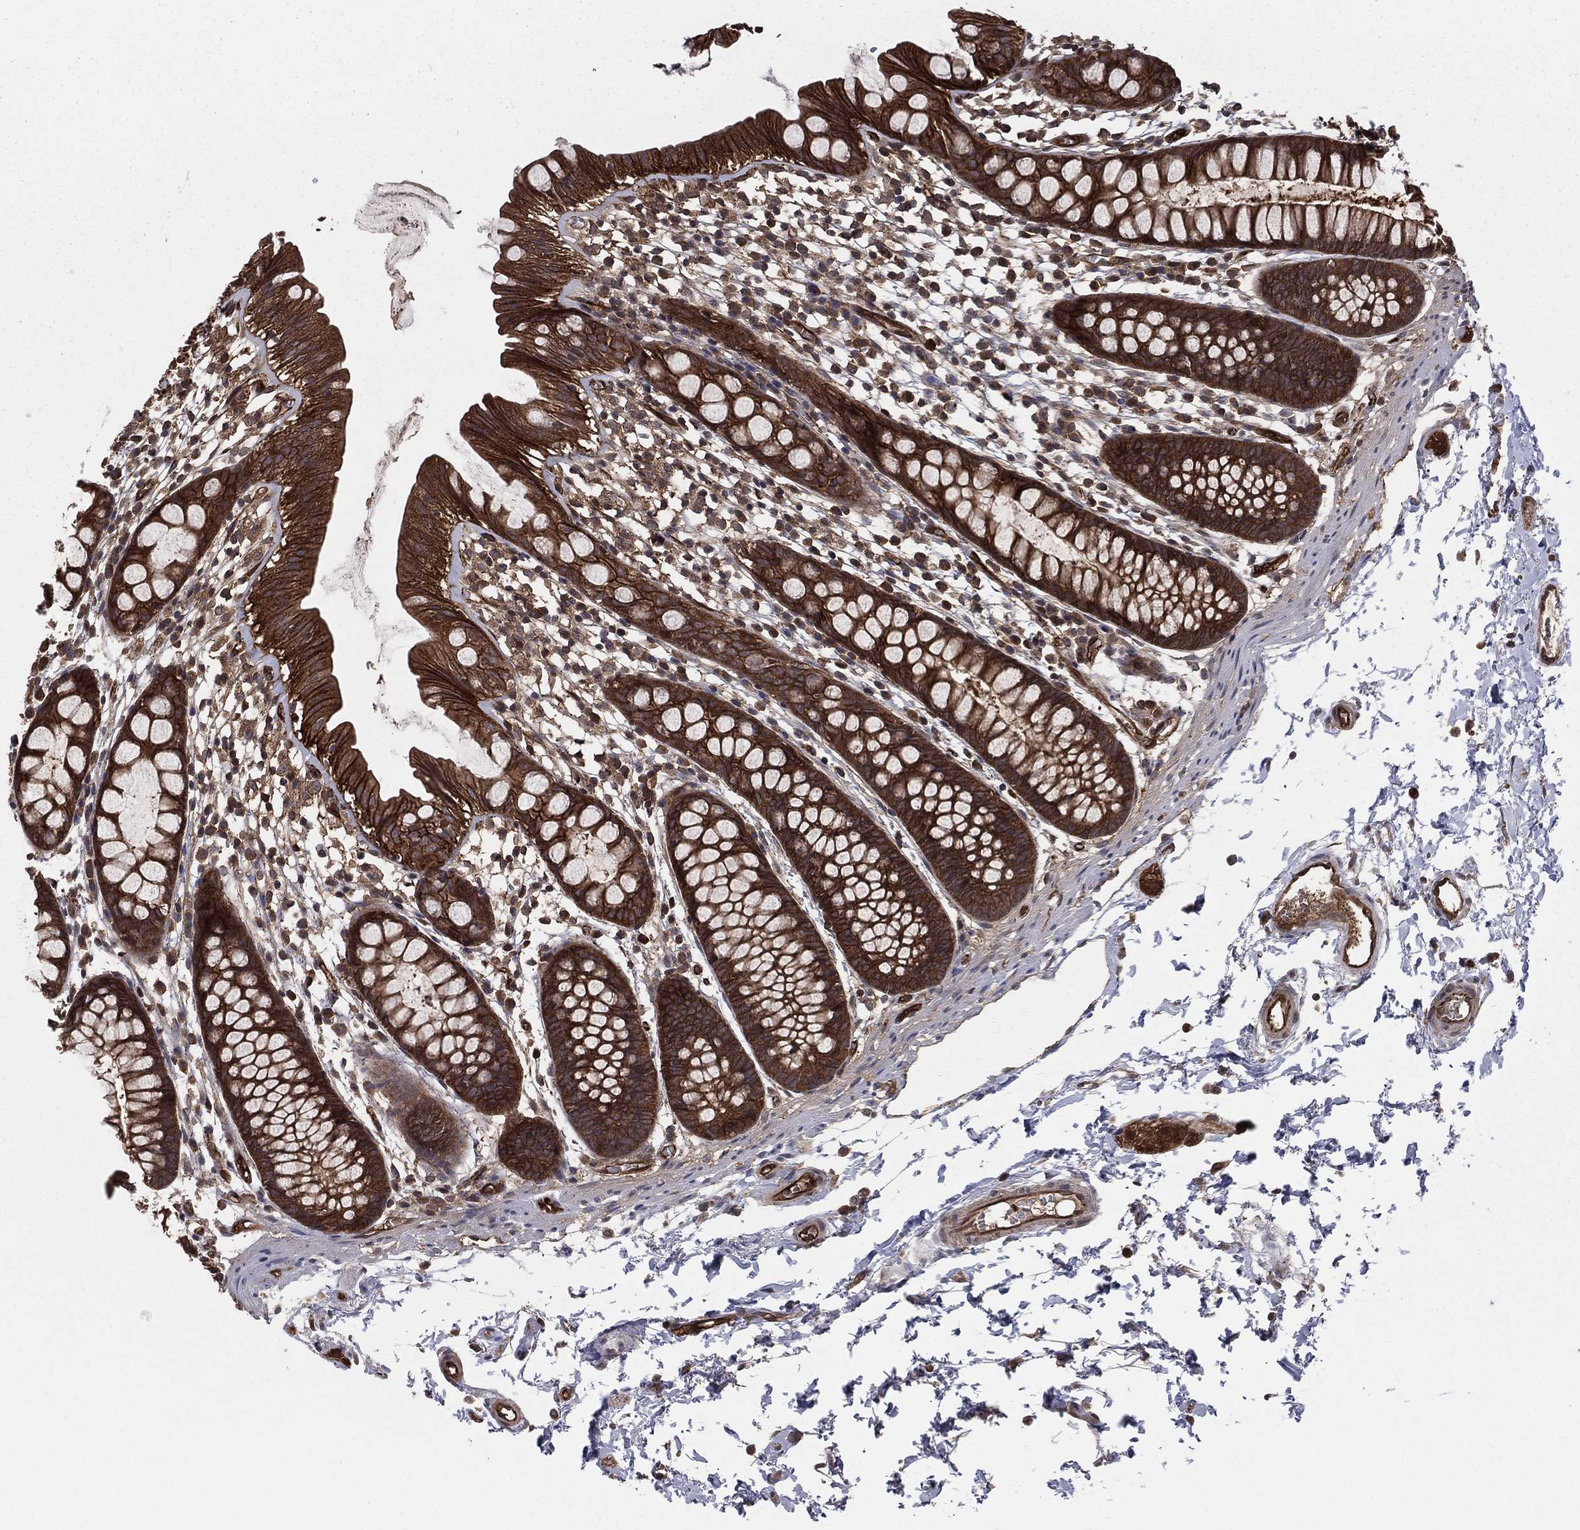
{"staining": {"intensity": "strong", "quantity": ">75%", "location": "cytoplasmic/membranous"}, "tissue": "rectum", "cell_type": "Glandular cells", "image_type": "normal", "snomed": [{"axis": "morphology", "description": "Normal tissue, NOS"}, {"axis": "topography", "description": "Rectum"}], "caption": "Protein positivity by immunohistochemistry exhibits strong cytoplasmic/membranous expression in about >75% of glandular cells in unremarkable rectum. The staining is performed using DAB brown chromogen to label protein expression. The nuclei are counter-stained blue using hematoxylin.", "gene": "CERT1", "patient": {"sex": "male", "age": 57}}